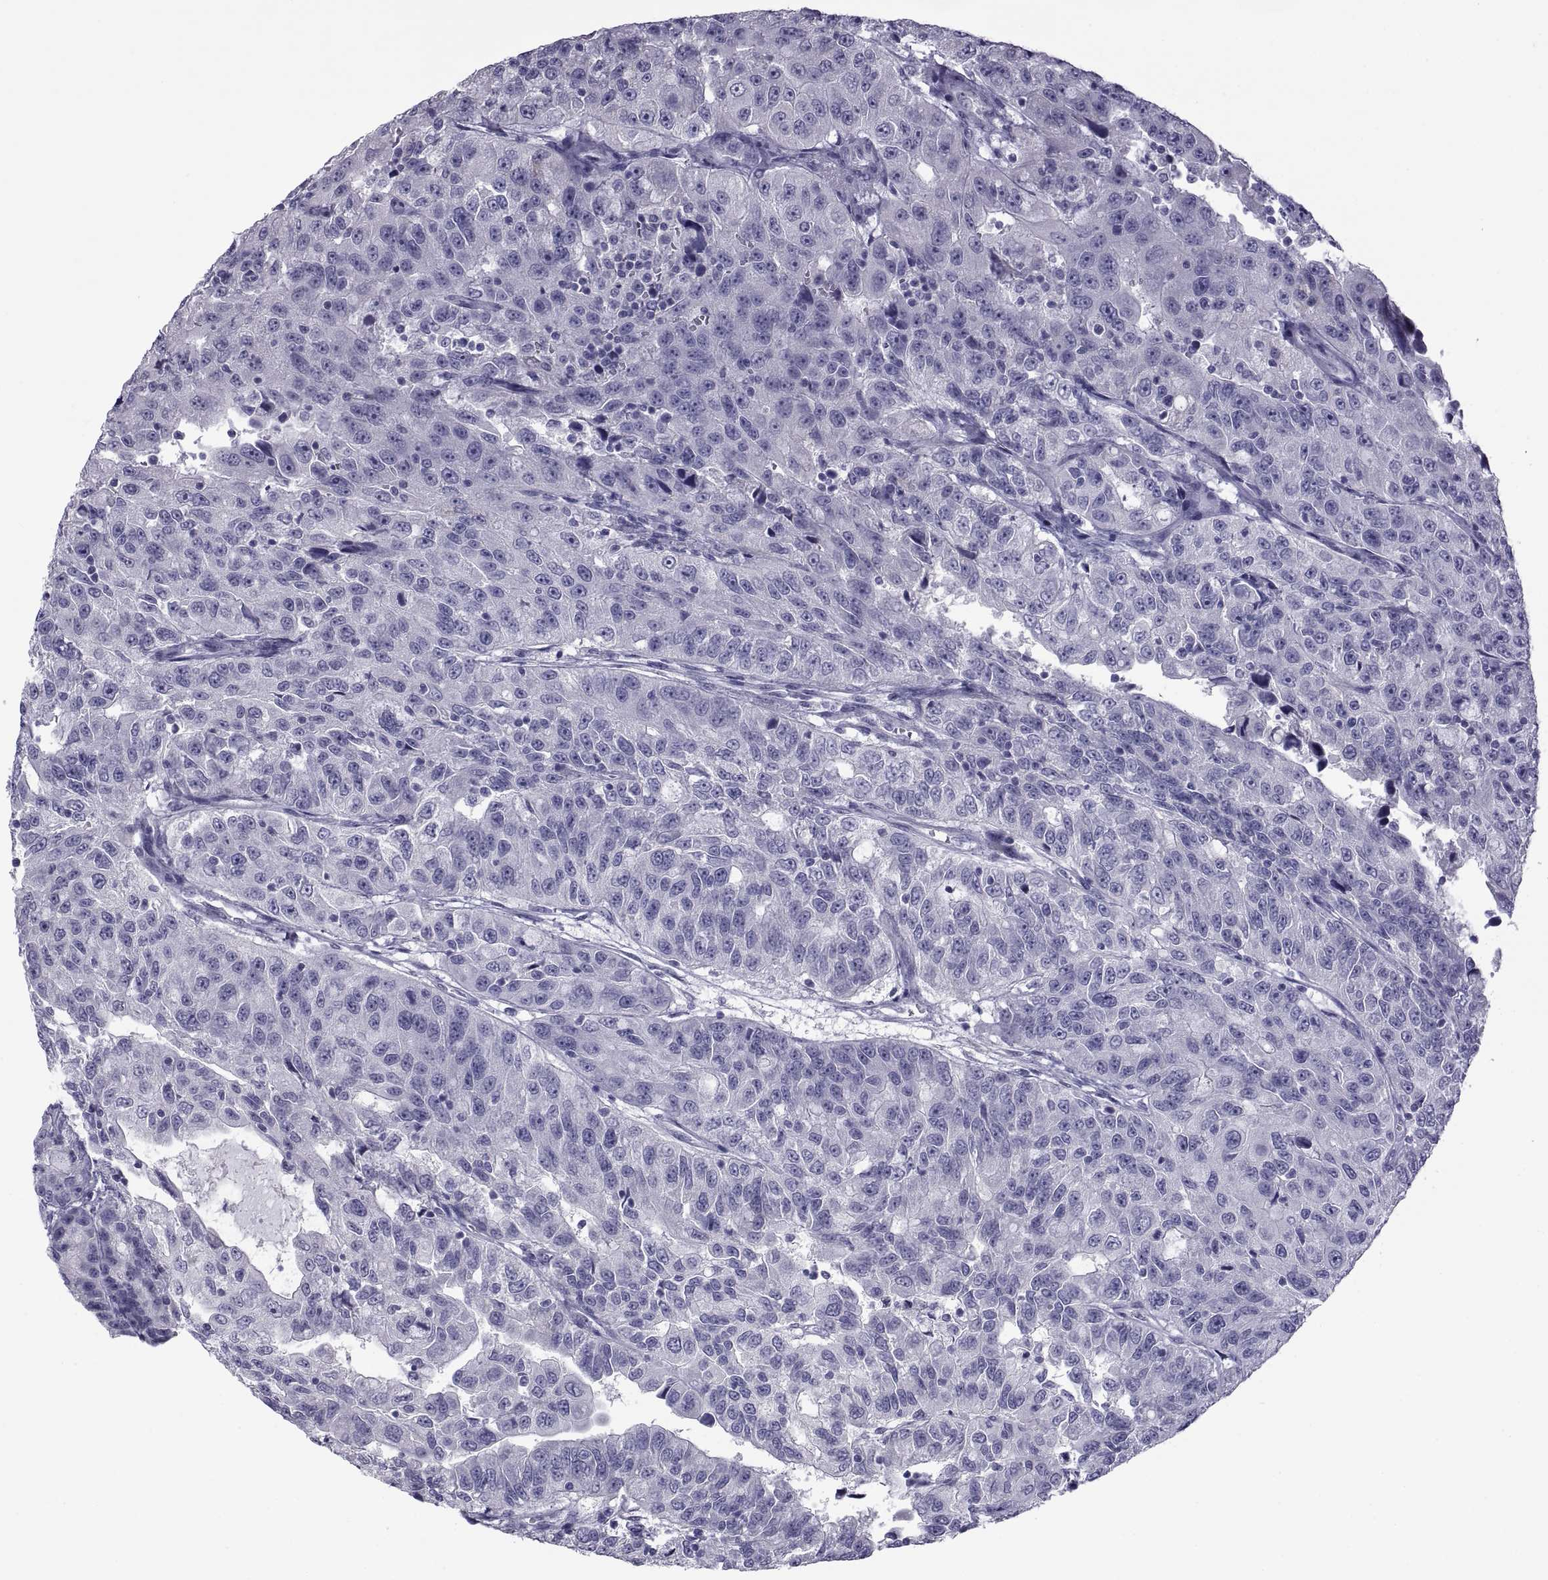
{"staining": {"intensity": "negative", "quantity": "none", "location": "none"}, "tissue": "urothelial cancer", "cell_type": "Tumor cells", "image_type": "cancer", "snomed": [{"axis": "morphology", "description": "Urothelial carcinoma, NOS"}, {"axis": "morphology", "description": "Urothelial carcinoma, High grade"}, {"axis": "topography", "description": "Urinary bladder"}], "caption": "Immunohistochemical staining of human urothelial cancer exhibits no significant staining in tumor cells.", "gene": "MAGEB1", "patient": {"sex": "female", "age": 73}}